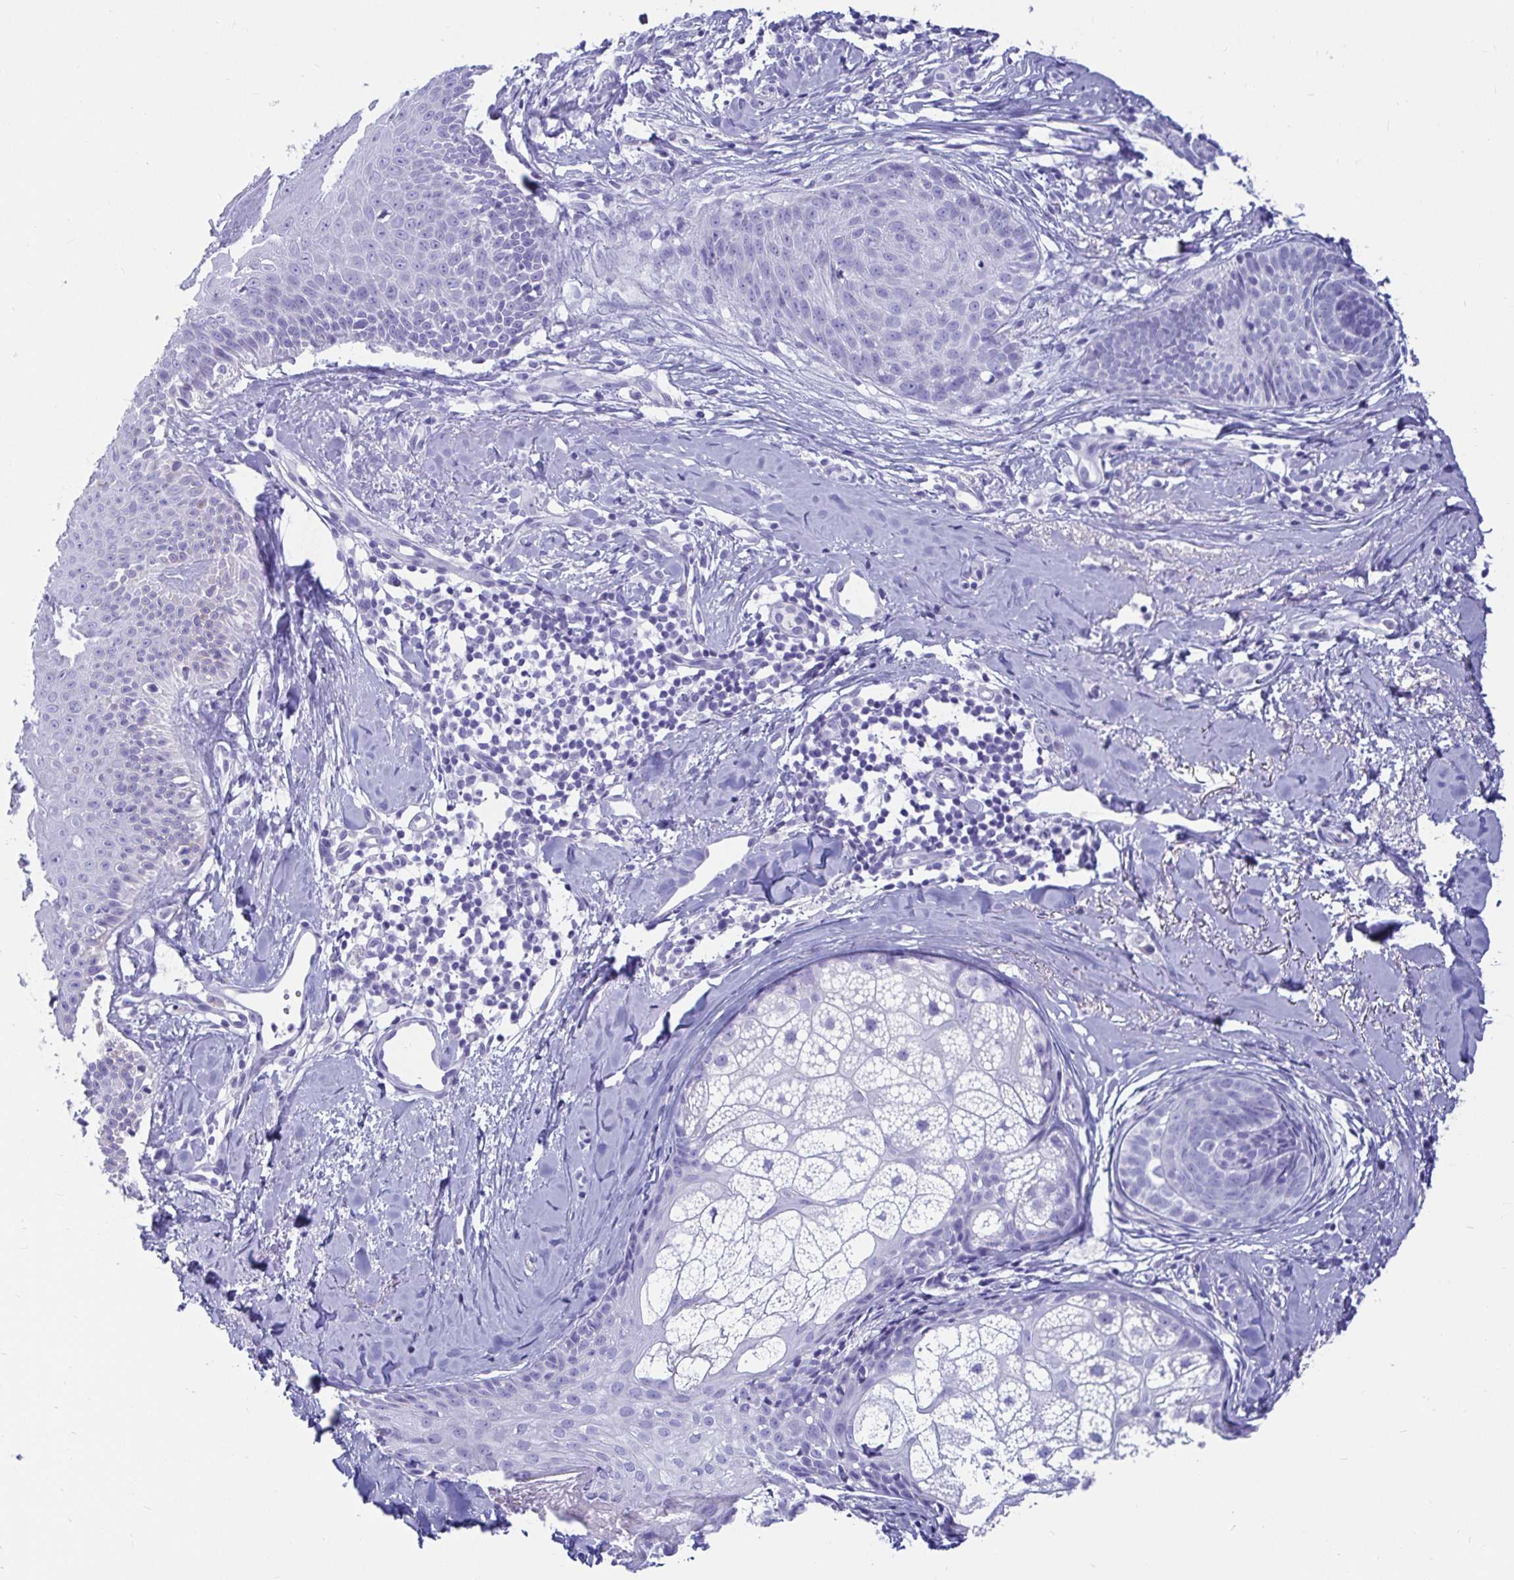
{"staining": {"intensity": "negative", "quantity": "none", "location": "none"}, "tissue": "skin cancer", "cell_type": "Tumor cells", "image_type": "cancer", "snomed": [{"axis": "morphology", "description": "Basal cell carcinoma"}, {"axis": "topography", "description": "Skin"}, {"axis": "topography", "description": "Skin of face"}], "caption": "Tumor cells are negative for brown protein staining in skin basal cell carcinoma. The staining was performed using DAB to visualize the protein expression in brown, while the nuclei were stained in blue with hematoxylin (Magnification: 20x).", "gene": "ZPBP2", "patient": {"sex": "male", "age": 56}}